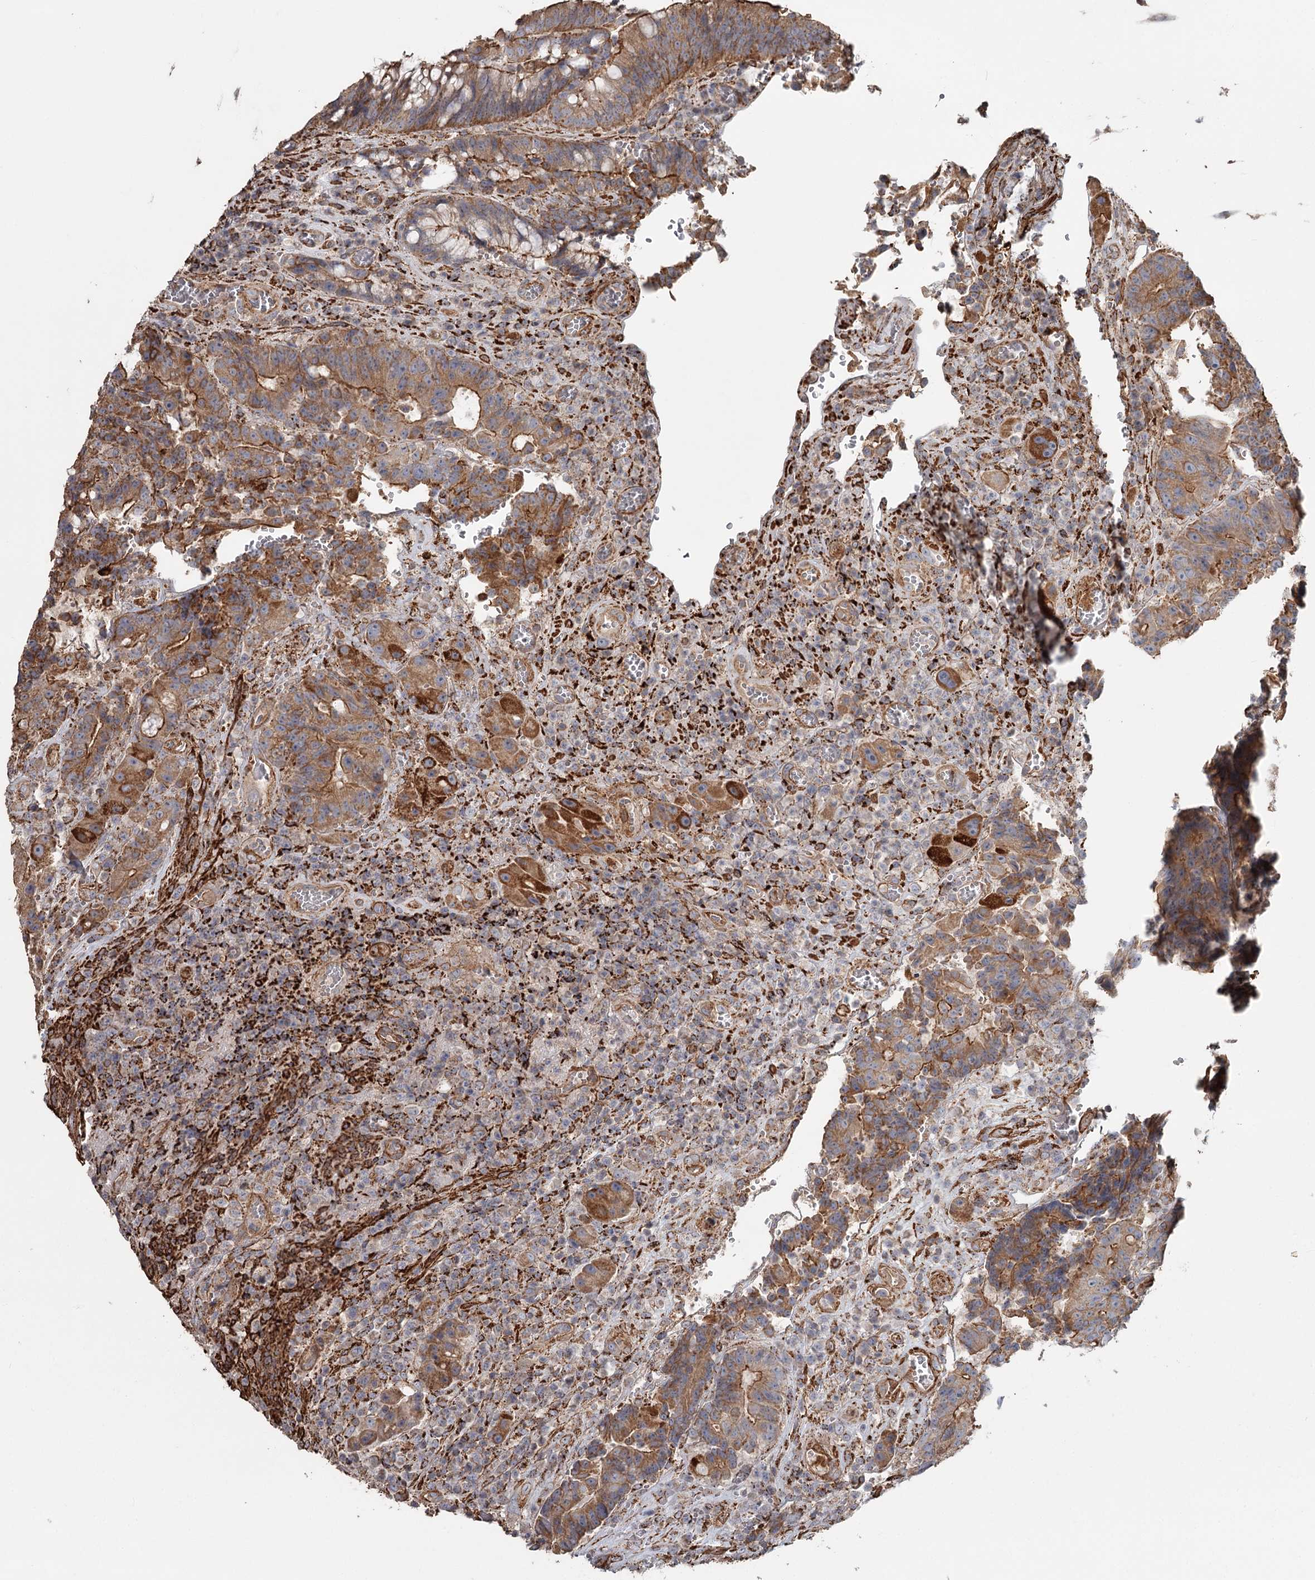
{"staining": {"intensity": "moderate", "quantity": ">75%", "location": "cytoplasmic/membranous"}, "tissue": "colorectal cancer", "cell_type": "Tumor cells", "image_type": "cancer", "snomed": [{"axis": "morphology", "description": "Adenocarcinoma, NOS"}, {"axis": "topography", "description": "Rectum"}], "caption": "This is an image of immunohistochemistry (IHC) staining of colorectal adenocarcinoma, which shows moderate expression in the cytoplasmic/membranous of tumor cells.", "gene": "DHRS9", "patient": {"sex": "male", "age": 69}}